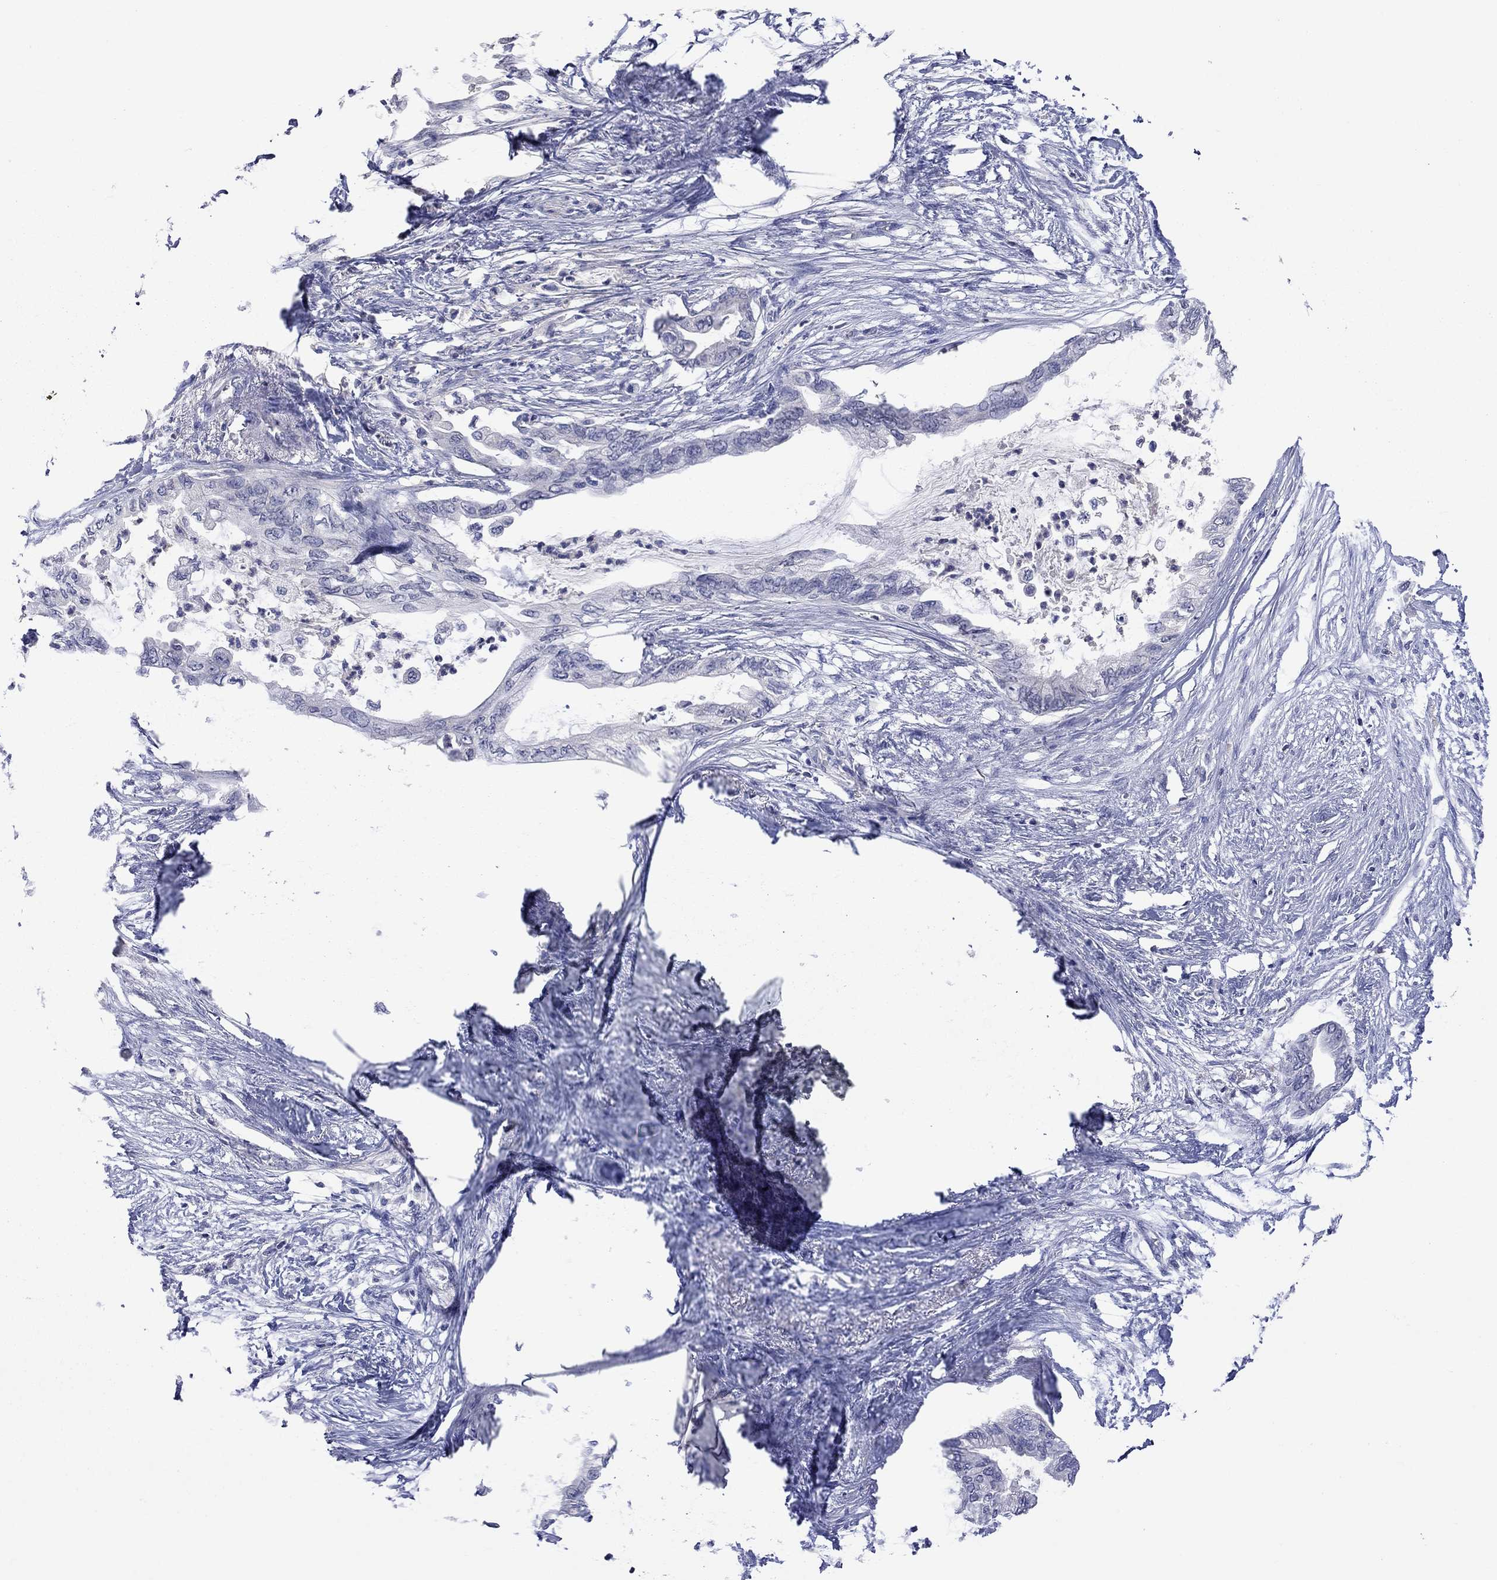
{"staining": {"intensity": "negative", "quantity": "none", "location": "none"}, "tissue": "pancreatic cancer", "cell_type": "Tumor cells", "image_type": "cancer", "snomed": [{"axis": "morphology", "description": "Normal tissue, NOS"}, {"axis": "morphology", "description": "Adenocarcinoma, NOS"}, {"axis": "topography", "description": "Pancreas"}, {"axis": "topography", "description": "Duodenum"}], "caption": "Photomicrograph shows no significant protein expression in tumor cells of pancreatic adenocarcinoma. Brightfield microscopy of immunohistochemistry (IHC) stained with DAB (brown) and hematoxylin (blue), captured at high magnification.", "gene": "LRFN4", "patient": {"sex": "female", "age": 60}}